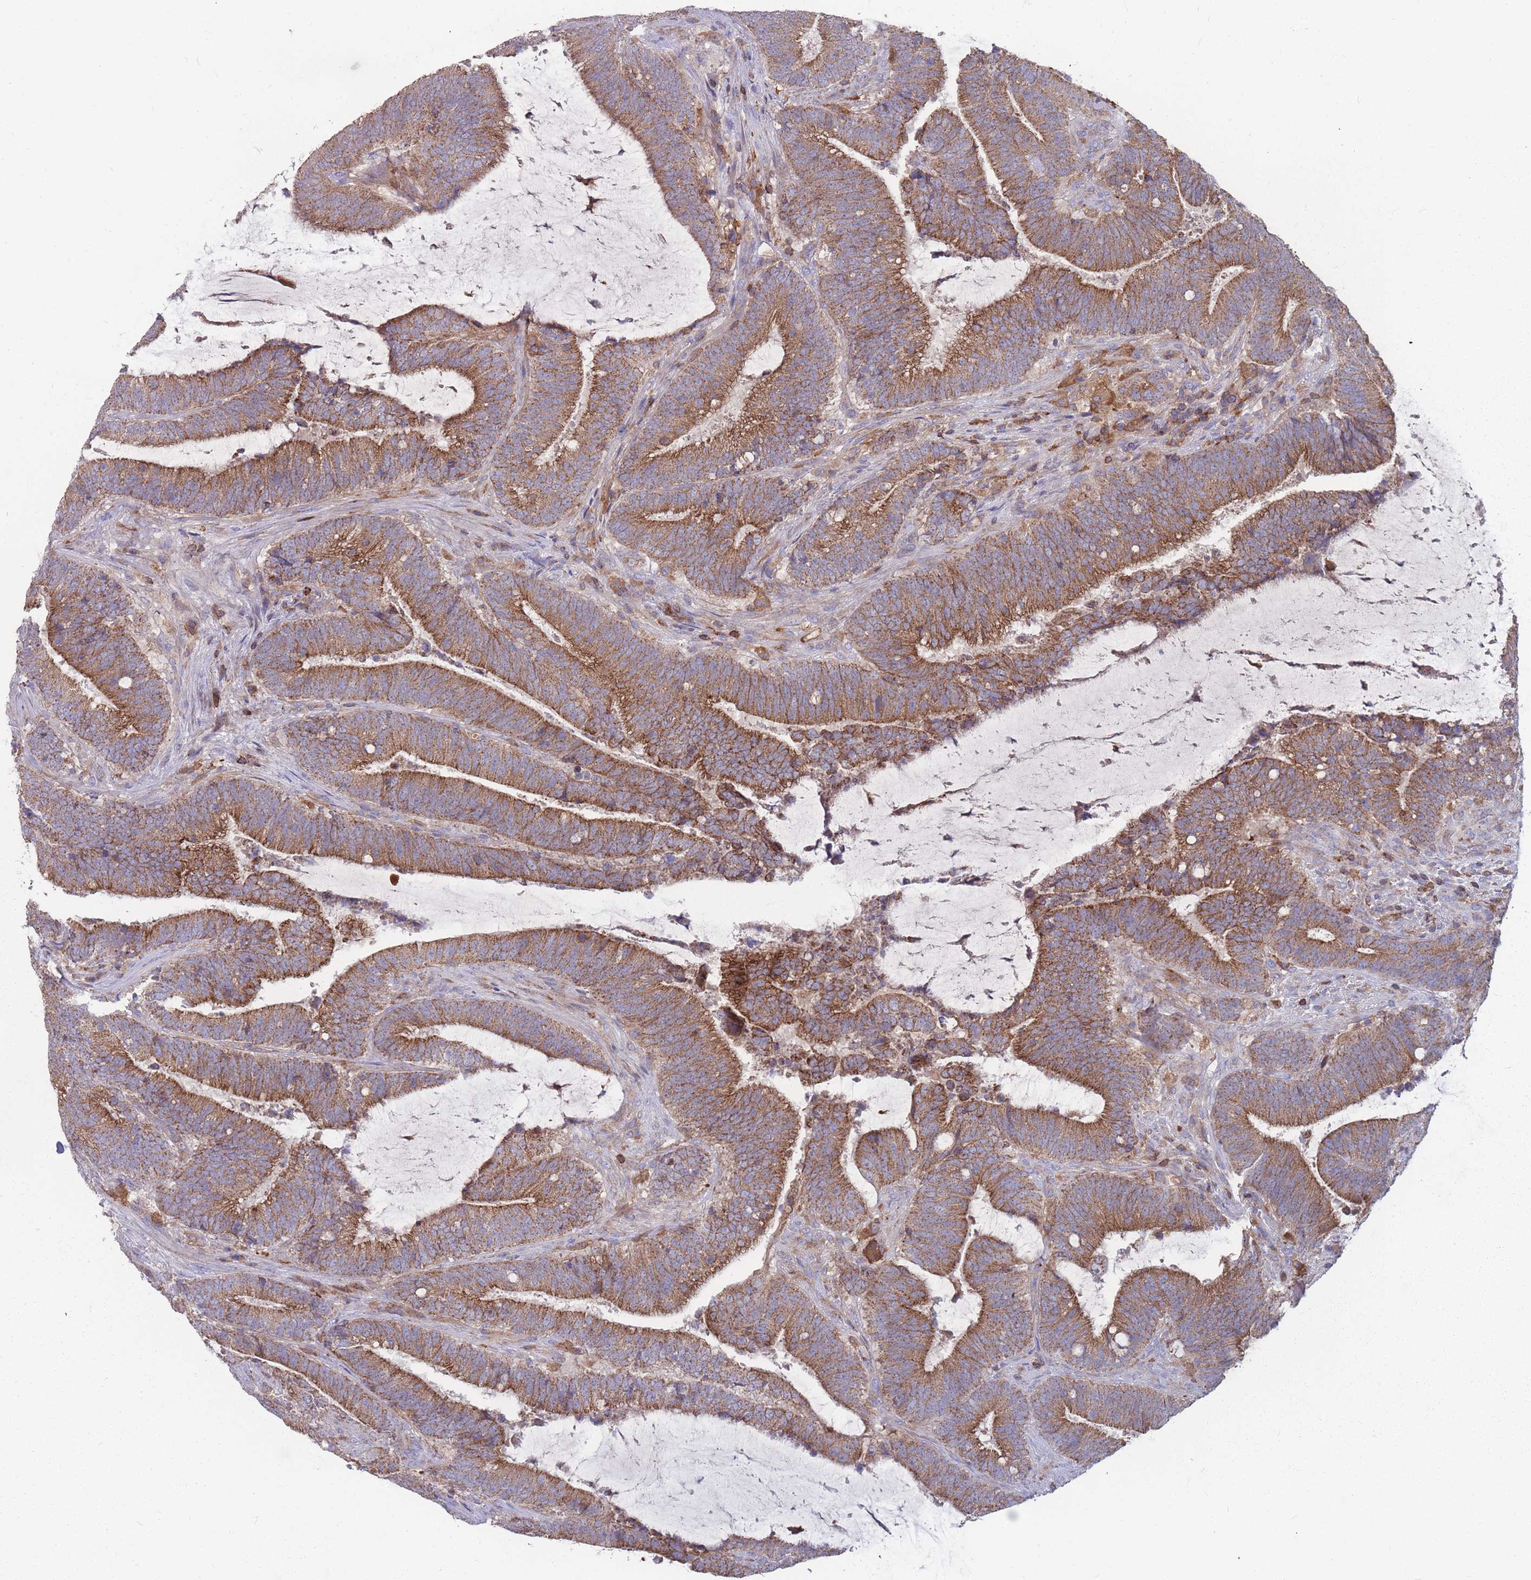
{"staining": {"intensity": "moderate", "quantity": ">75%", "location": "cytoplasmic/membranous"}, "tissue": "colorectal cancer", "cell_type": "Tumor cells", "image_type": "cancer", "snomed": [{"axis": "morphology", "description": "Adenocarcinoma, NOS"}, {"axis": "topography", "description": "Colon"}], "caption": "Colorectal cancer (adenocarcinoma) stained for a protein shows moderate cytoplasmic/membranous positivity in tumor cells. The protein is stained brown, and the nuclei are stained in blue (DAB (3,3'-diaminobenzidine) IHC with brightfield microscopy, high magnification).", "gene": "CD33", "patient": {"sex": "female", "age": 43}}